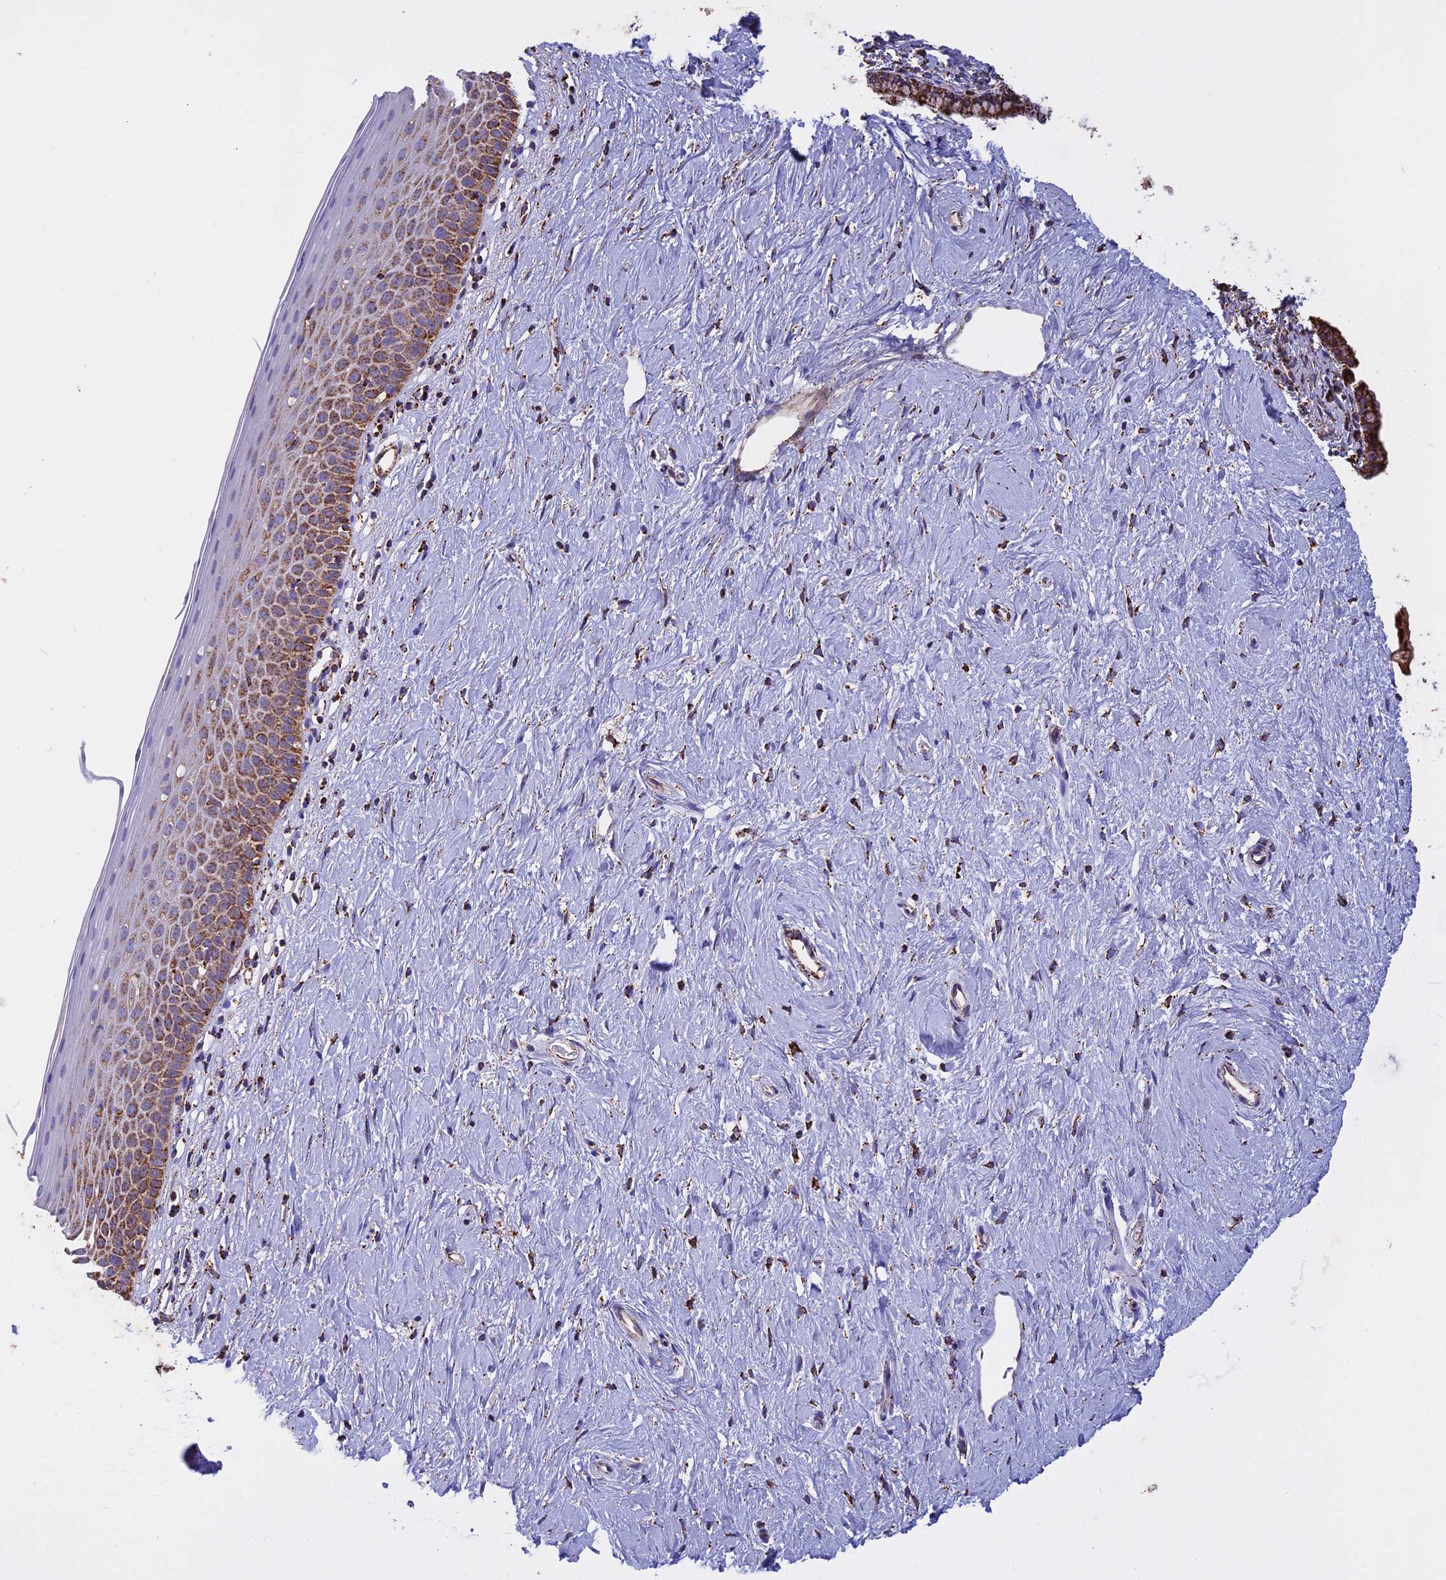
{"staining": {"intensity": "strong", "quantity": ">75%", "location": "cytoplasmic/membranous"}, "tissue": "cervix", "cell_type": "Glandular cells", "image_type": "normal", "snomed": [{"axis": "morphology", "description": "Normal tissue, NOS"}, {"axis": "topography", "description": "Cervix"}], "caption": "Glandular cells show high levels of strong cytoplasmic/membranous staining in approximately >75% of cells in unremarkable human cervix.", "gene": "KCNG1", "patient": {"sex": "female", "age": 57}}